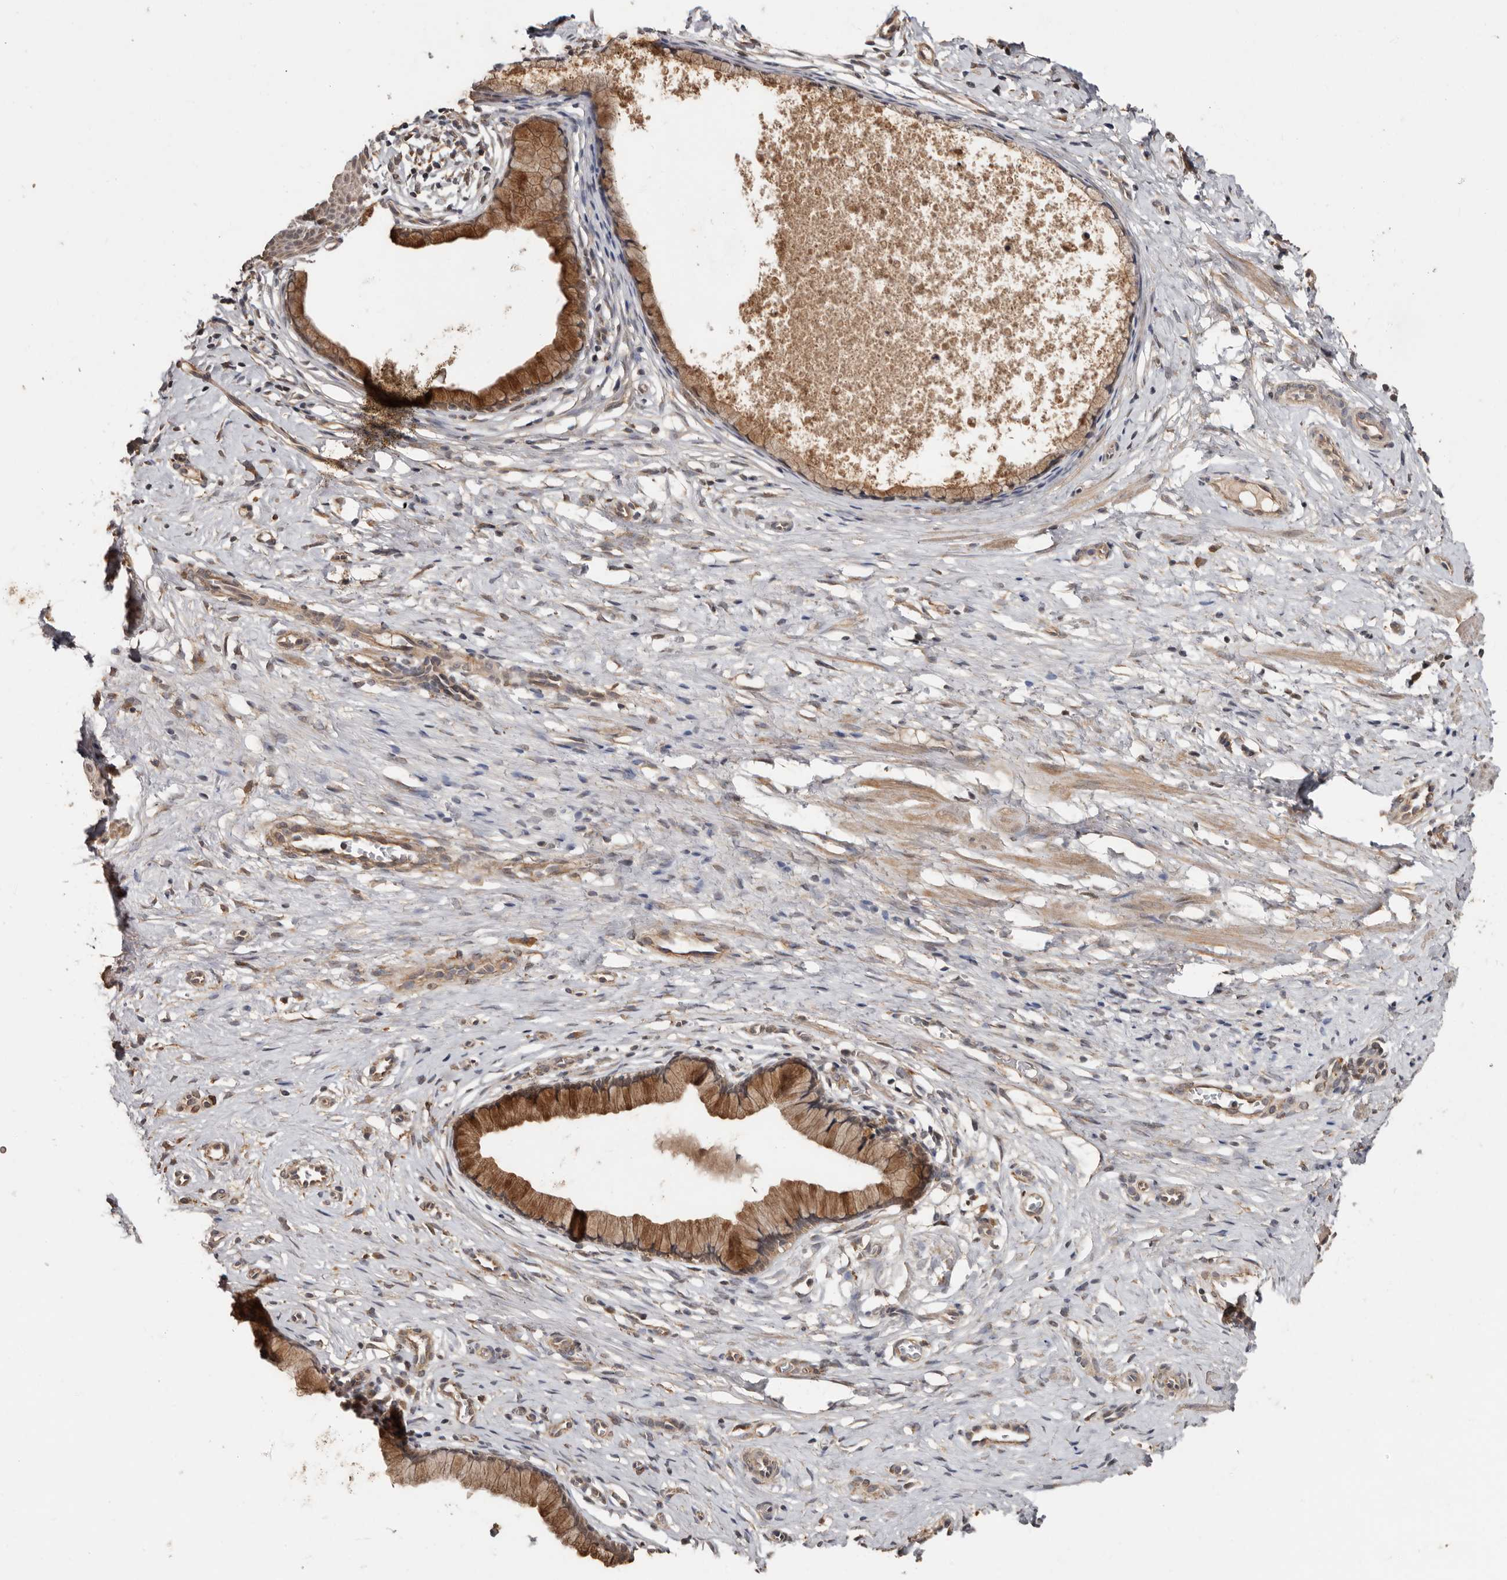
{"staining": {"intensity": "strong", "quantity": "25%-75%", "location": "cytoplasmic/membranous"}, "tissue": "cervix", "cell_type": "Glandular cells", "image_type": "normal", "snomed": [{"axis": "morphology", "description": "Normal tissue, NOS"}, {"axis": "topography", "description": "Cervix"}], "caption": "Cervix stained for a protein (brown) exhibits strong cytoplasmic/membranous positive positivity in approximately 25%-75% of glandular cells.", "gene": "RSPO2", "patient": {"sex": "female", "age": 36}}